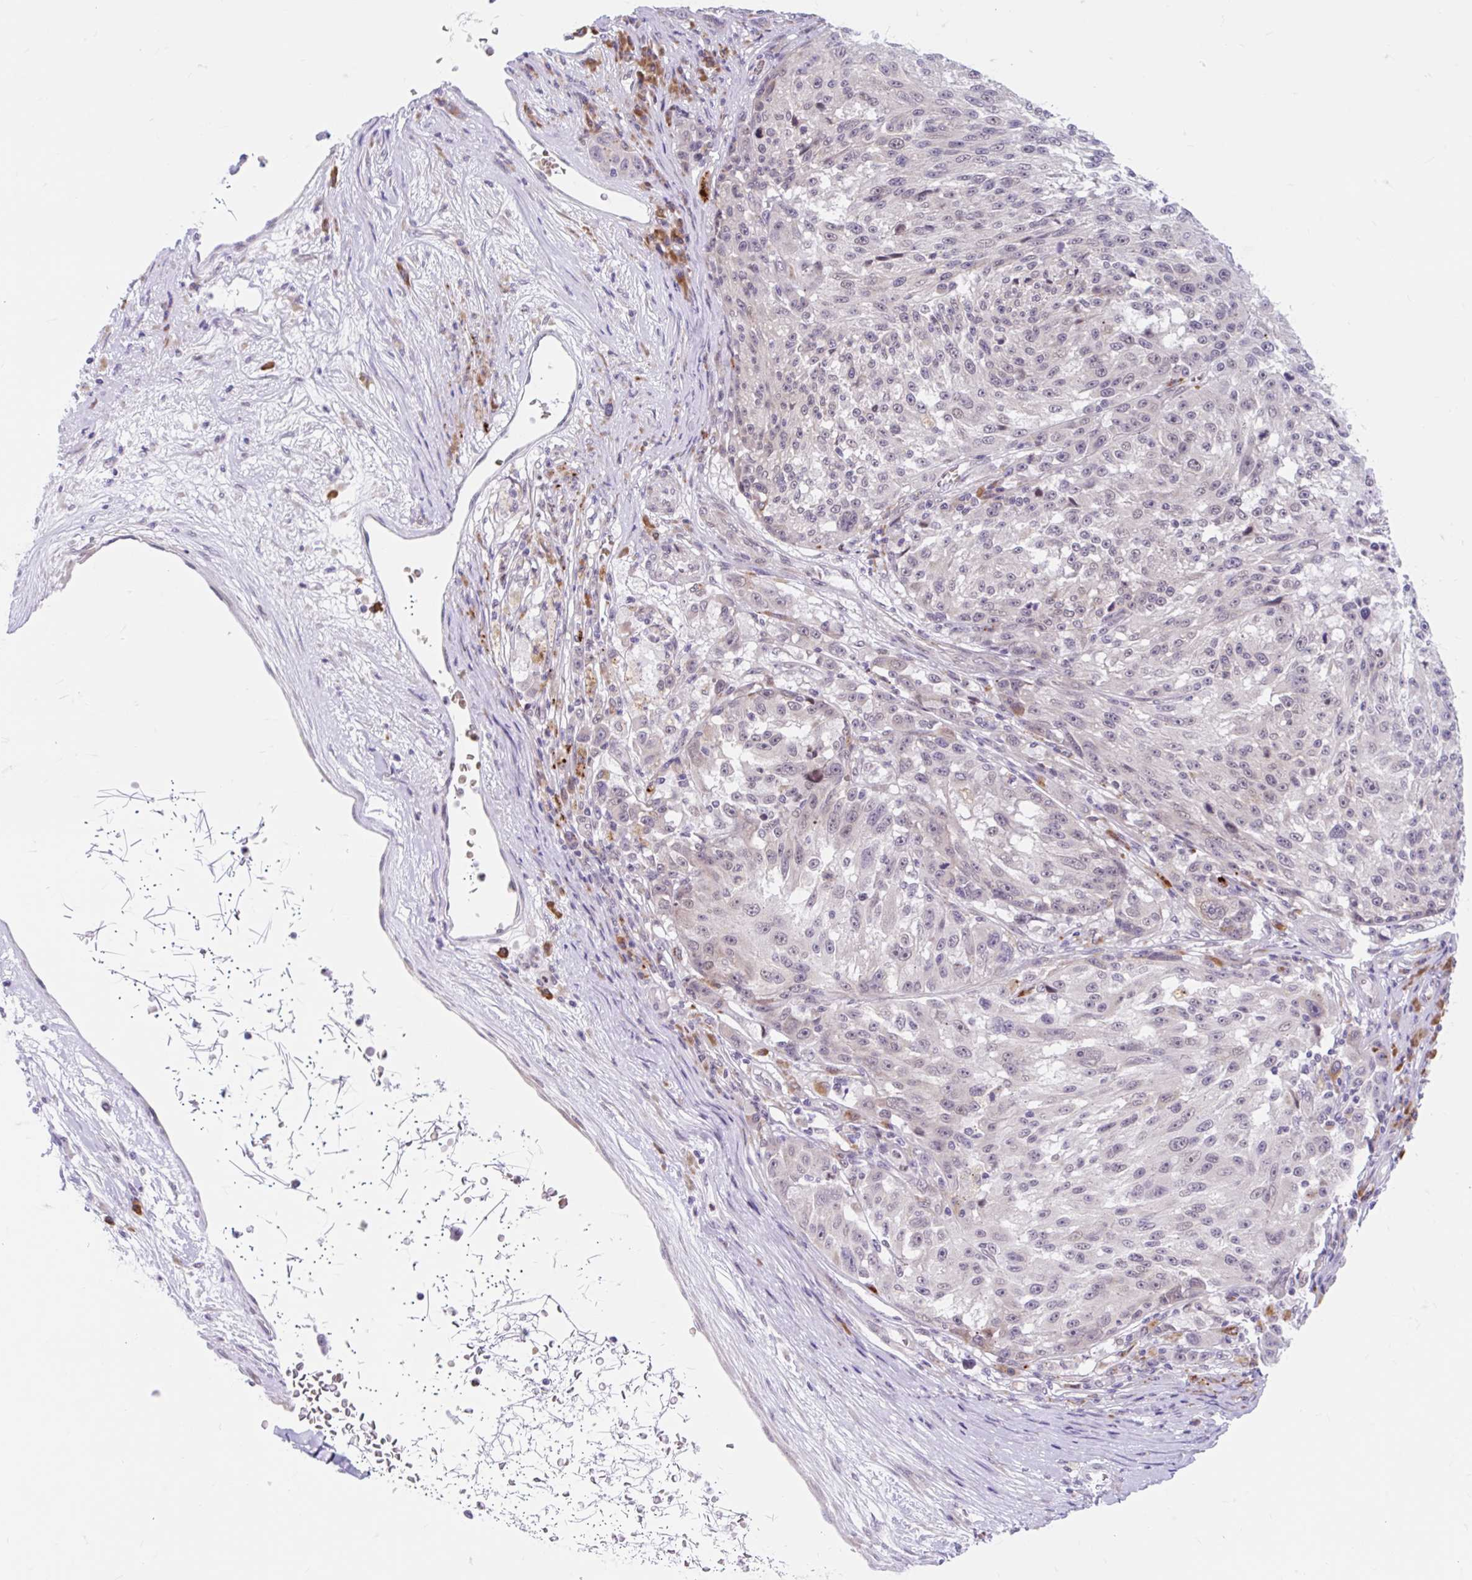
{"staining": {"intensity": "negative", "quantity": "none", "location": "none"}, "tissue": "melanoma", "cell_type": "Tumor cells", "image_type": "cancer", "snomed": [{"axis": "morphology", "description": "Malignant melanoma, NOS"}, {"axis": "topography", "description": "Skin"}], "caption": "Immunohistochemical staining of human melanoma exhibits no significant staining in tumor cells. (Brightfield microscopy of DAB (3,3'-diaminobenzidine) immunohistochemistry (IHC) at high magnification).", "gene": "SRSF10", "patient": {"sex": "male", "age": 53}}